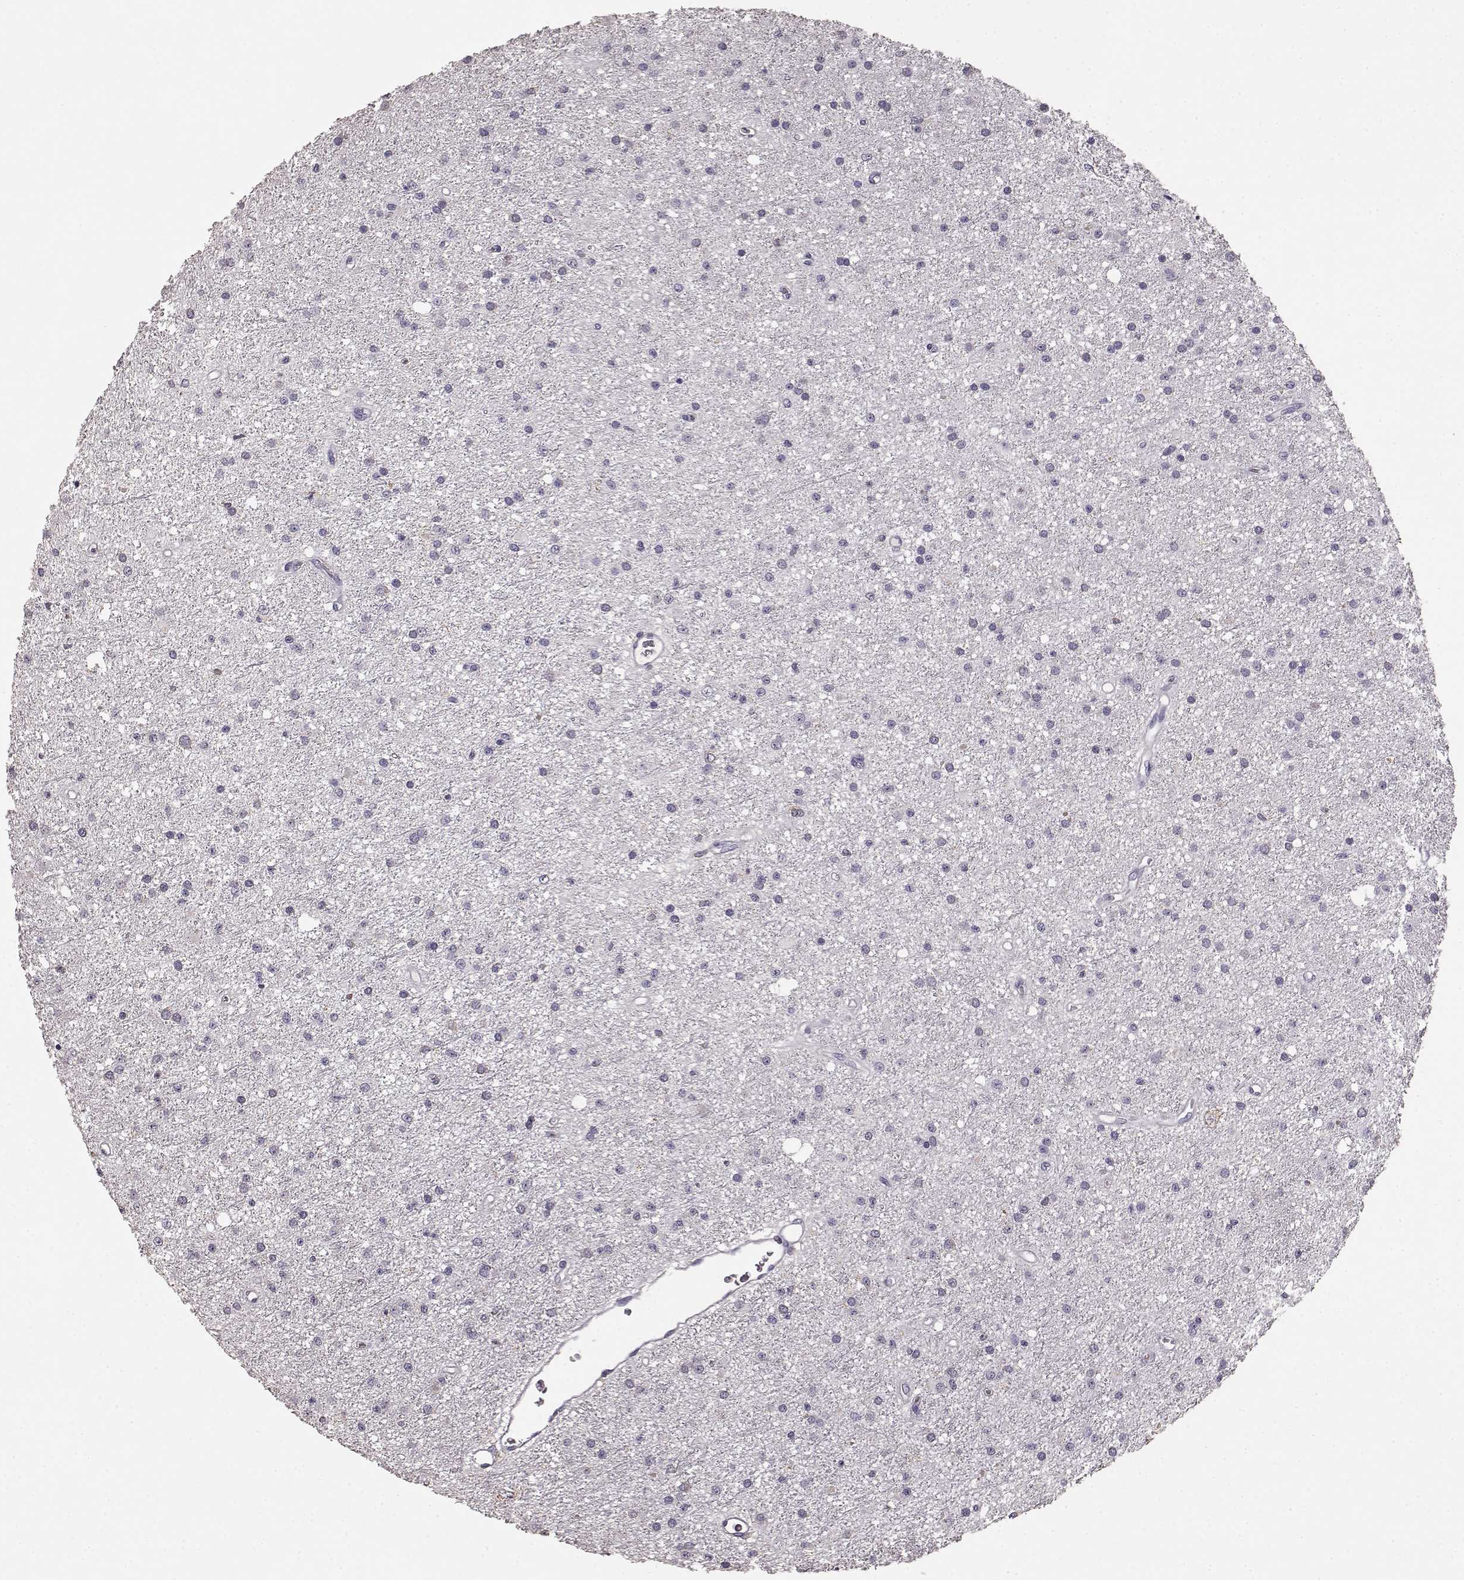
{"staining": {"intensity": "negative", "quantity": "none", "location": "none"}, "tissue": "glioma", "cell_type": "Tumor cells", "image_type": "cancer", "snomed": [{"axis": "morphology", "description": "Glioma, malignant, Low grade"}, {"axis": "topography", "description": "Brain"}], "caption": "Tumor cells show no significant protein staining in low-grade glioma (malignant).", "gene": "GABRG3", "patient": {"sex": "male", "age": 27}}